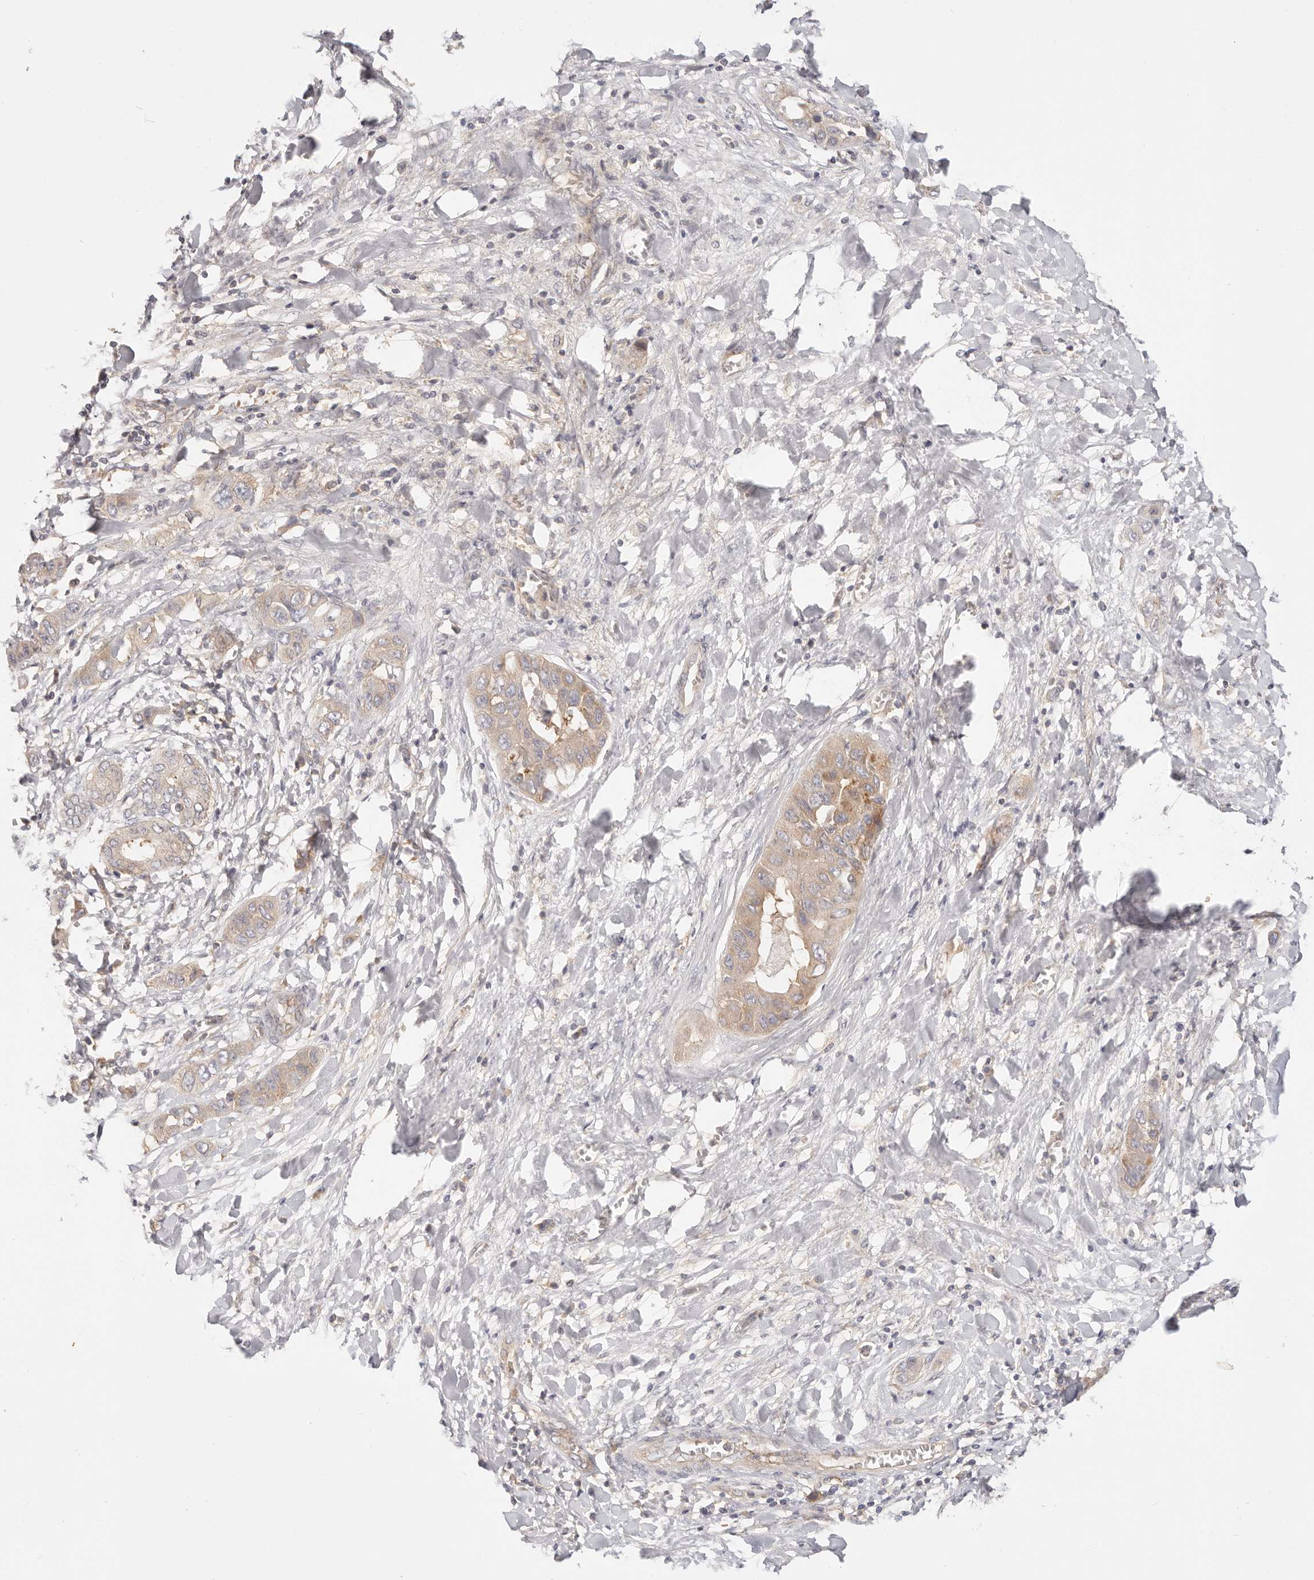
{"staining": {"intensity": "moderate", "quantity": ">75%", "location": "cytoplasmic/membranous"}, "tissue": "liver cancer", "cell_type": "Tumor cells", "image_type": "cancer", "snomed": [{"axis": "morphology", "description": "Cholangiocarcinoma"}, {"axis": "topography", "description": "Liver"}], "caption": "Immunohistochemical staining of liver cancer (cholangiocarcinoma) displays medium levels of moderate cytoplasmic/membranous protein expression in approximately >75% of tumor cells. (Brightfield microscopy of DAB IHC at high magnification).", "gene": "KCMF1", "patient": {"sex": "female", "age": 52}}